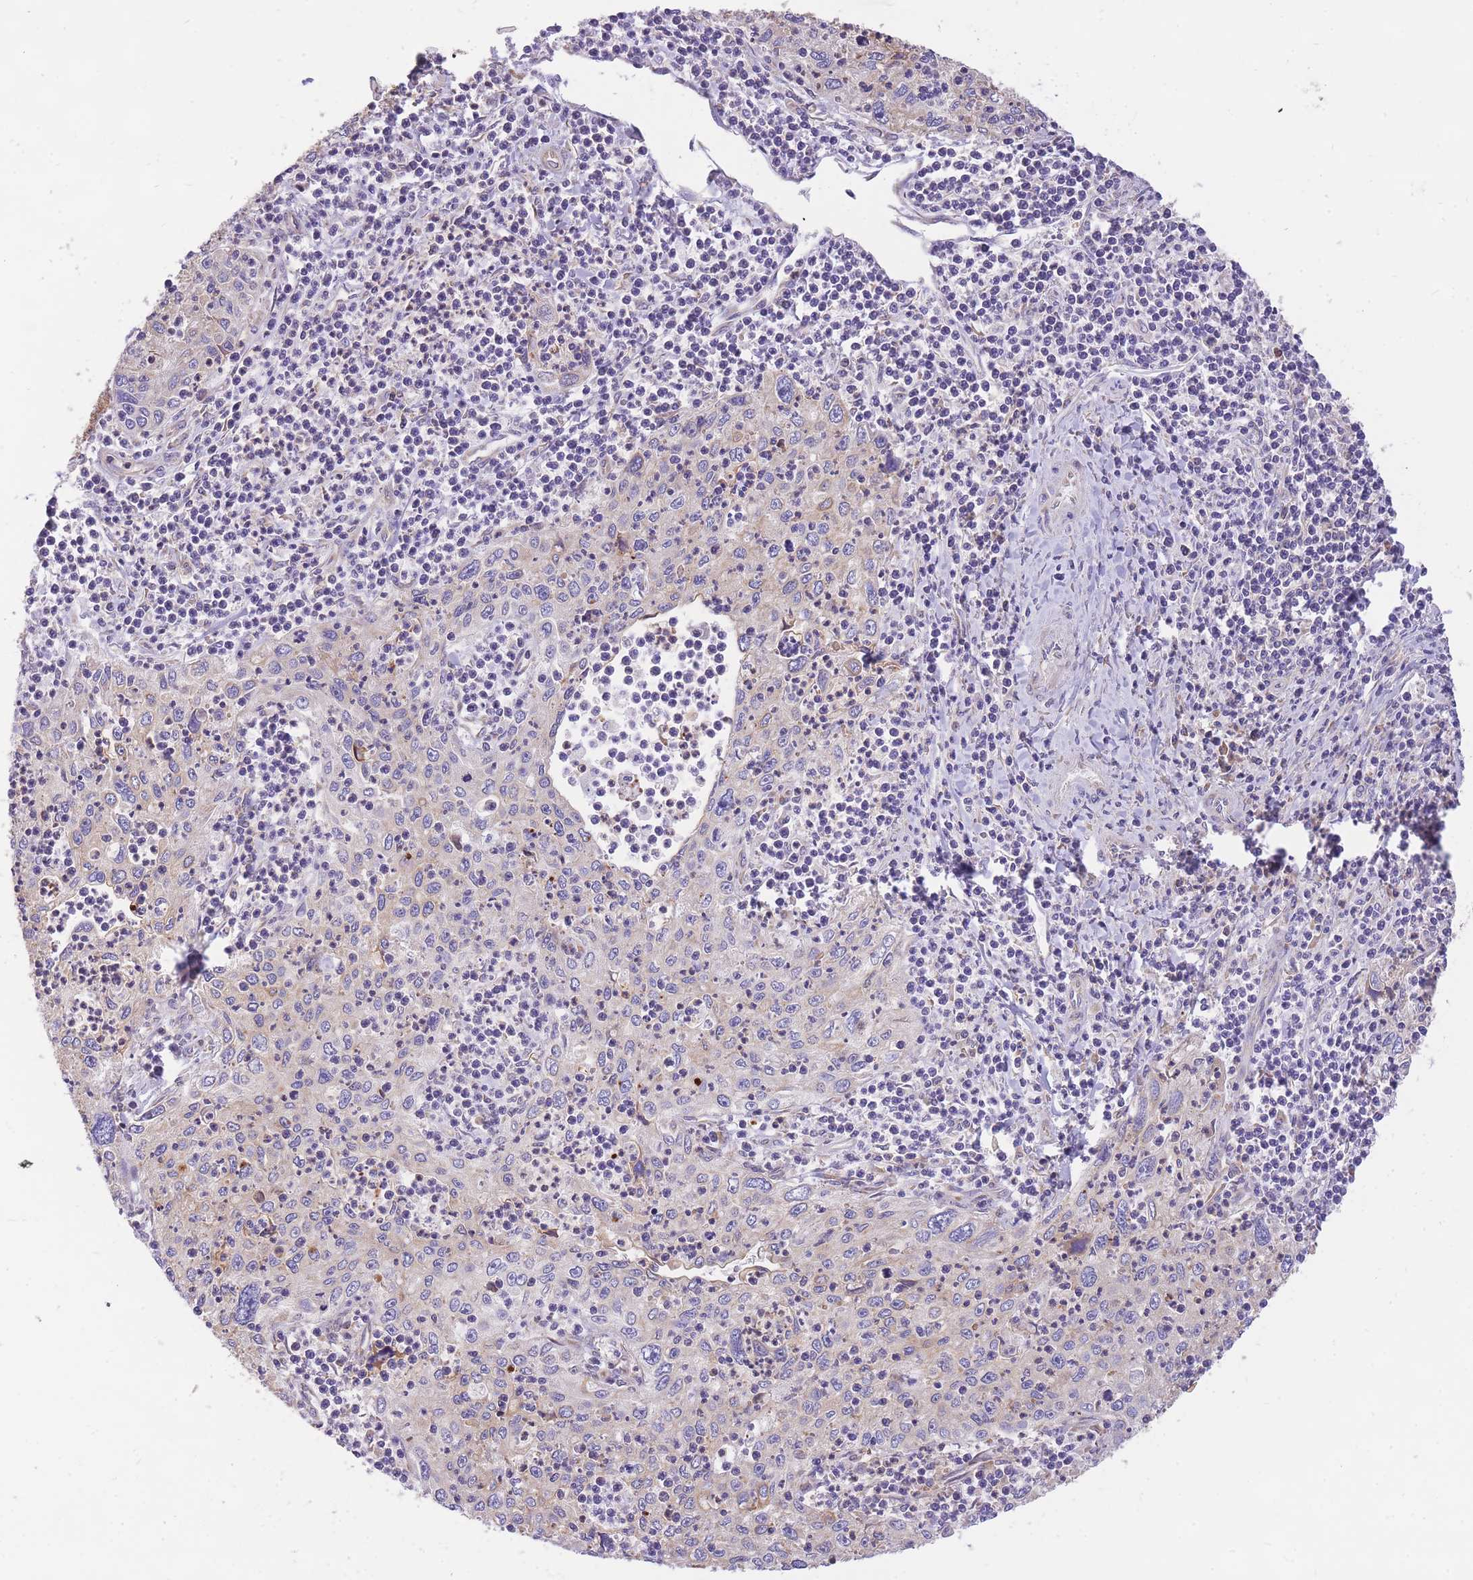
{"staining": {"intensity": "negative", "quantity": "none", "location": "none"}, "tissue": "cervical cancer", "cell_type": "Tumor cells", "image_type": "cancer", "snomed": [{"axis": "morphology", "description": "Squamous cell carcinoma, NOS"}, {"axis": "topography", "description": "Cervix"}], "caption": "Squamous cell carcinoma (cervical) stained for a protein using immunohistochemistry exhibits no staining tumor cells.", "gene": "GBP7", "patient": {"sex": "female", "age": 30}}